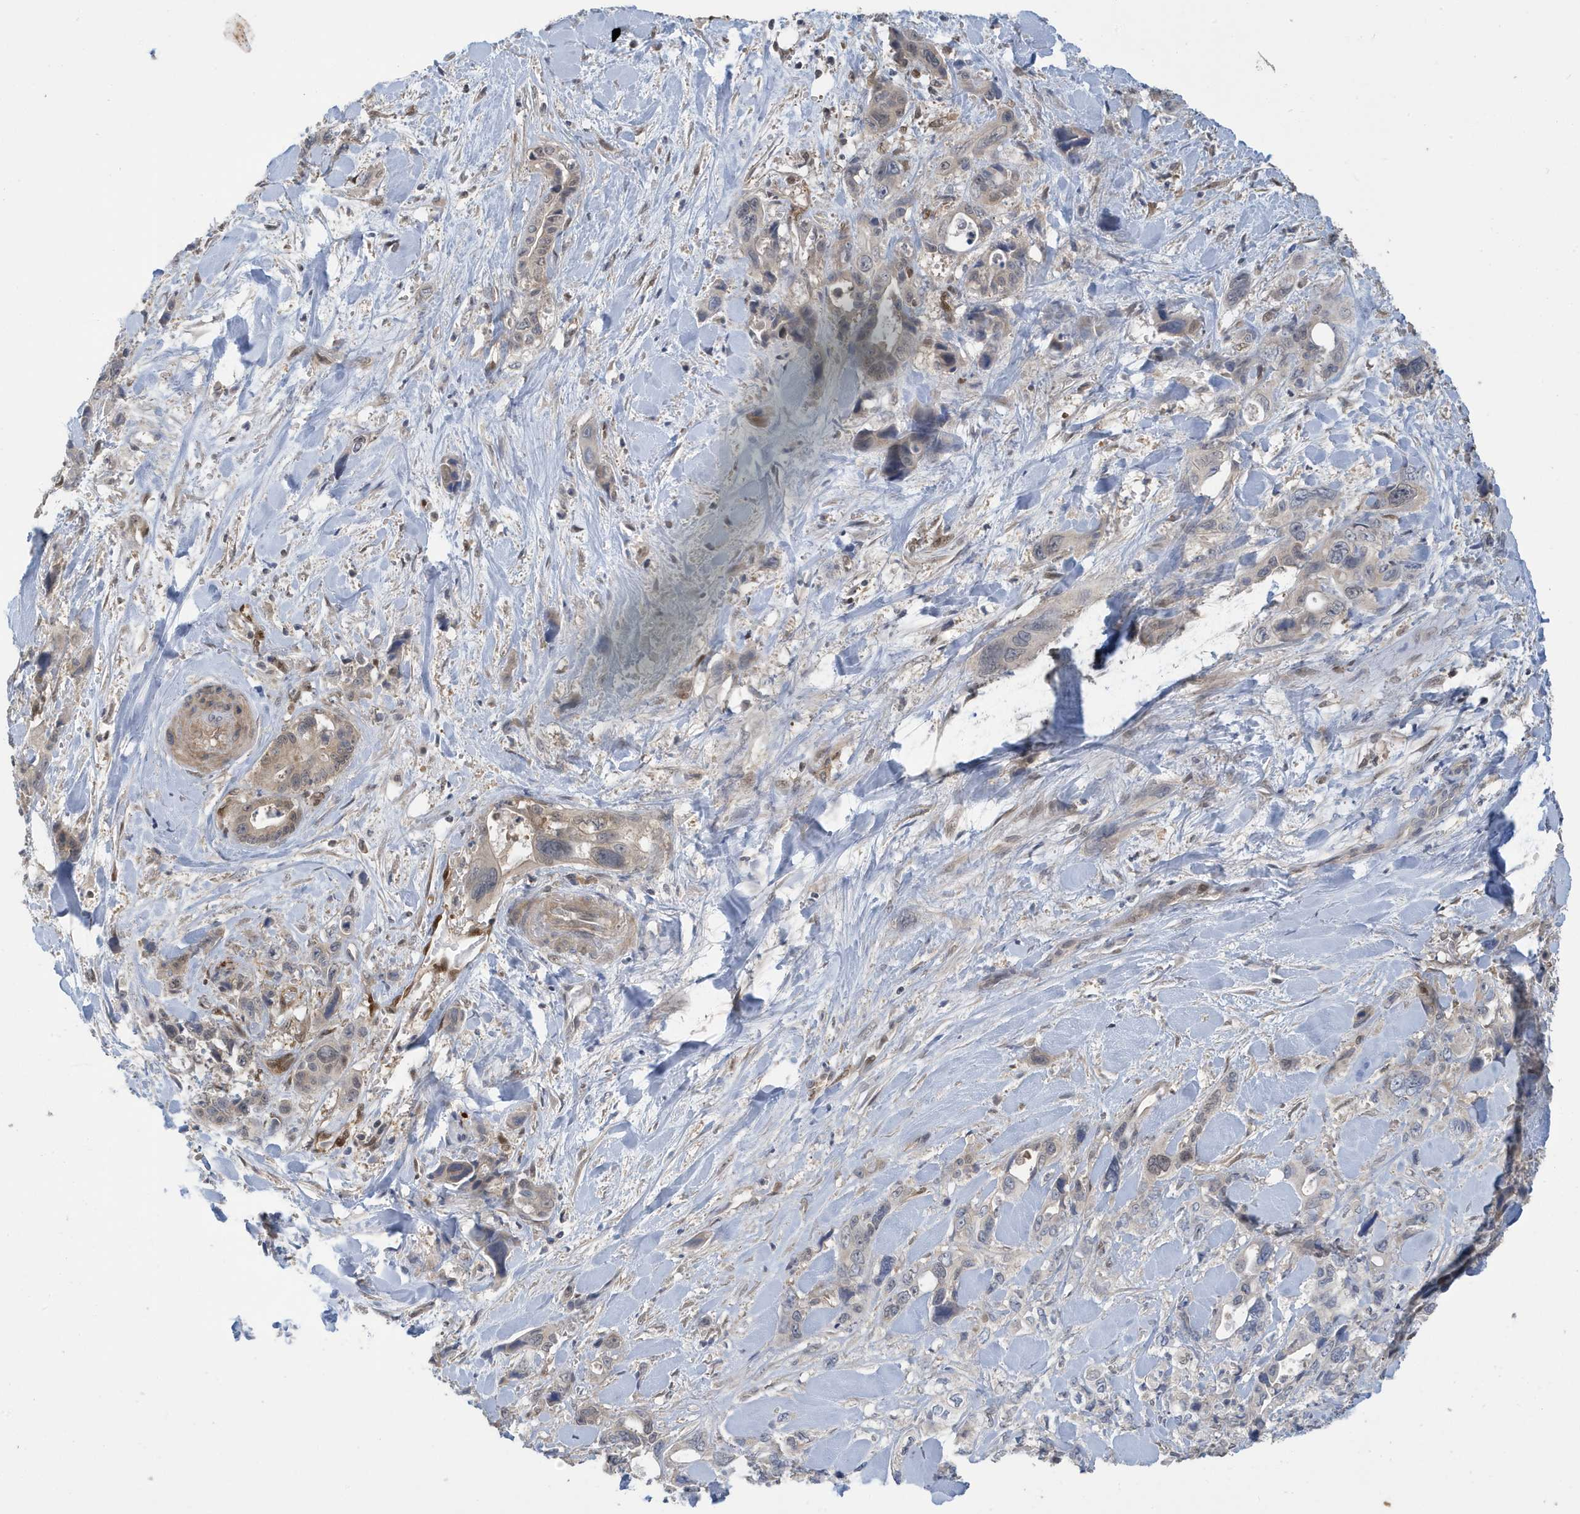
{"staining": {"intensity": "negative", "quantity": "none", "location": "none"}, "tissue": "pancreatic cancer", "cell_type": "Tumor cells", "image_type": "cancer", "snomed": [{"axis": "morphology", "description": "Adenocarcinoma, NOS"}, {"axis": "topography", "description": "Pancreas"}], "caption": "Tumor cells are negative for brown protein staining in pancreatic adenocarcinoma. (DAB (3,3'-diaminobenzidine) IHC, high magnification).", "gene": "NCOA7", "patient": {"sex": "male", "age": 46}}